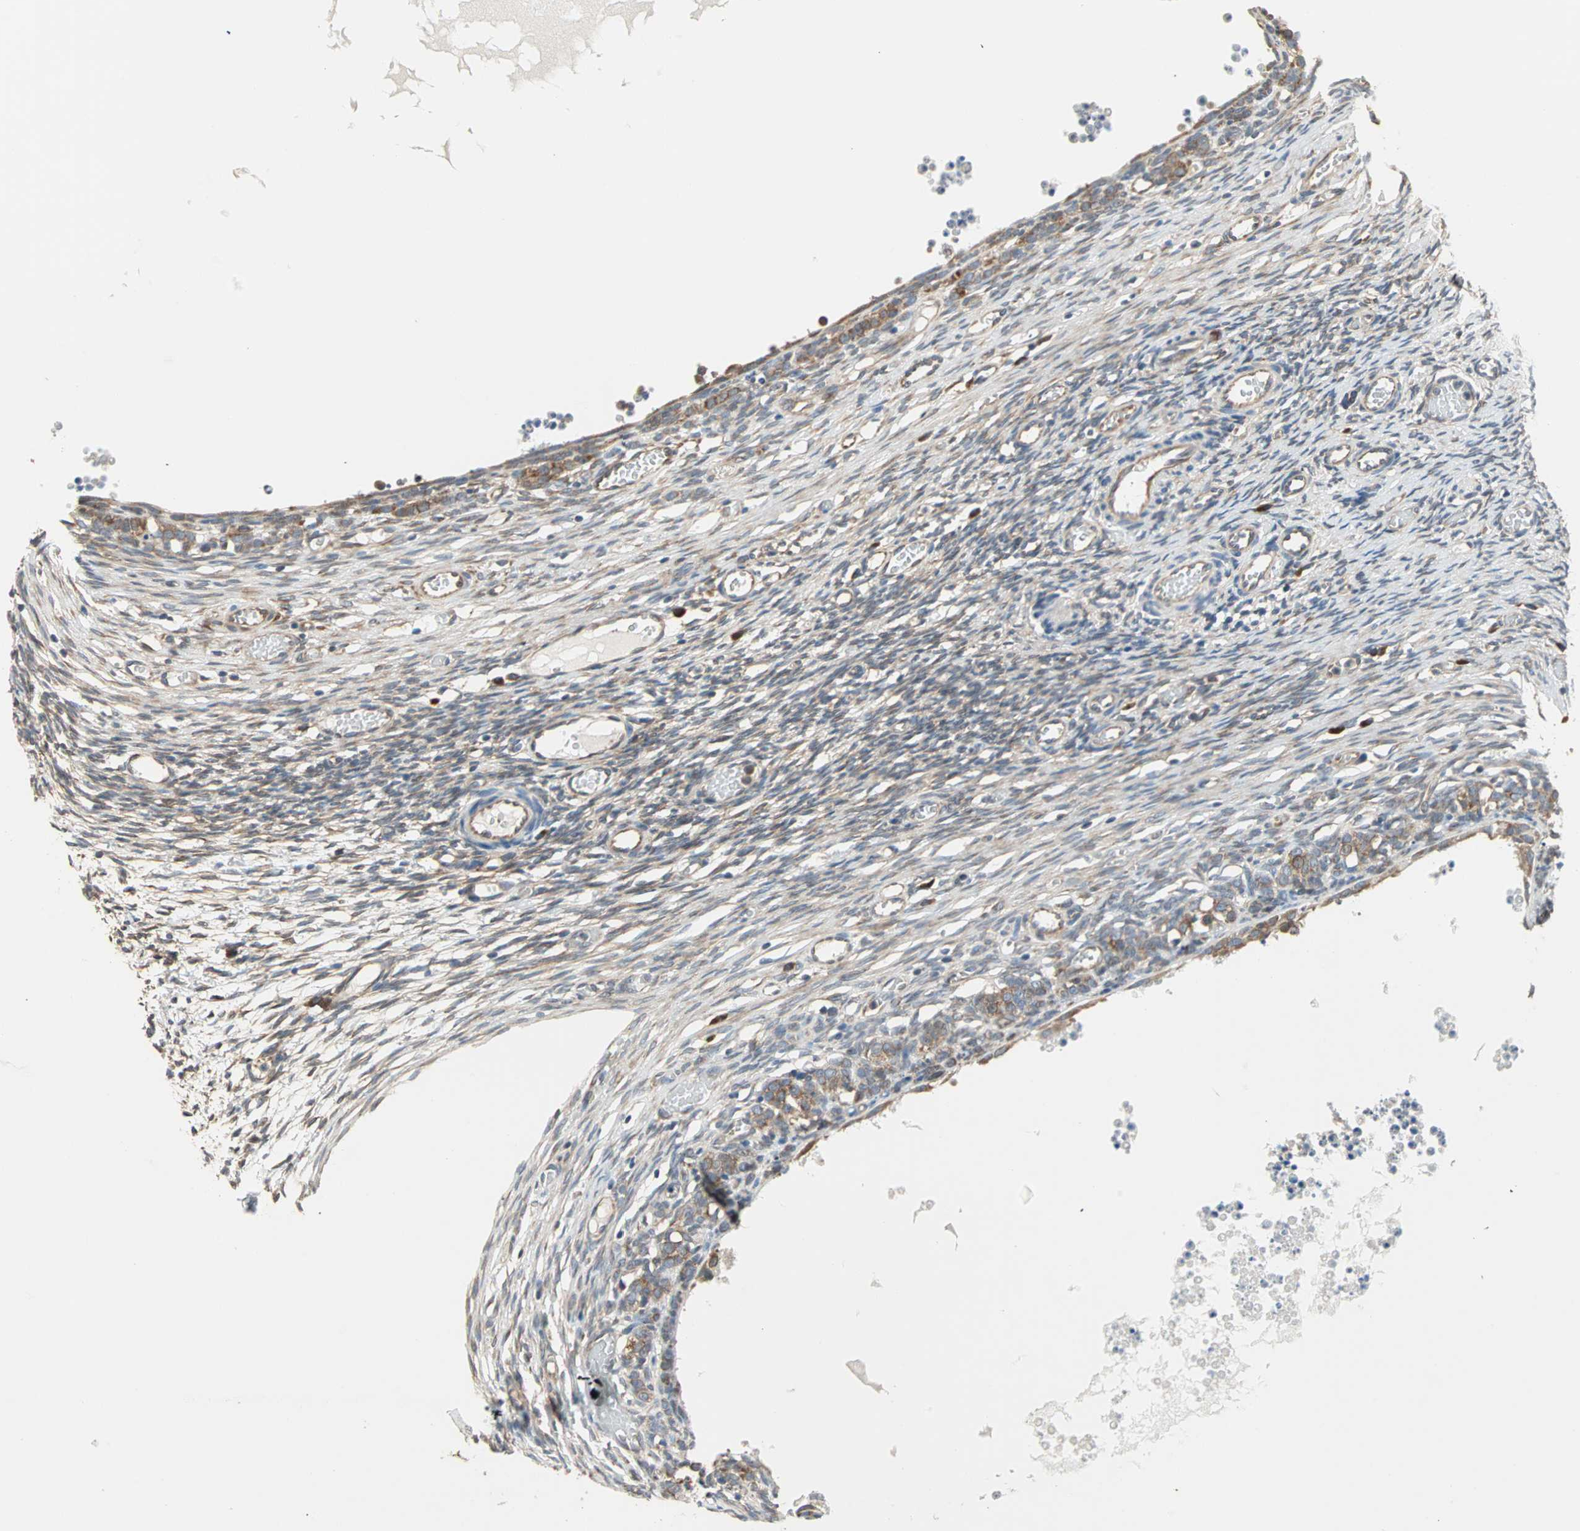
{"staining": {"intensity": "weak", "quantity": "25%-75%", "location": "cytoplasmic/membranous"}, "tissue": "ovary", "cell_type": "Follicle cells", "image_type": "normal", "snomed": [{"axis": "morphology", "description": "Normal tissue, NOS"}, {"axis": "topography", "description": "Ovary"}], "caption": "Immunohistochemical staining of unremarkable ovary exhibits 25%-75% levels of weak cytoplasmic/membranous protein positivity in about 25%-75% of follicle cells. (DAB = brown stain, brightfield microscopy at high magnification).", "gene": "SAR1A", "patient": {"sex": "female", "age": 35}}